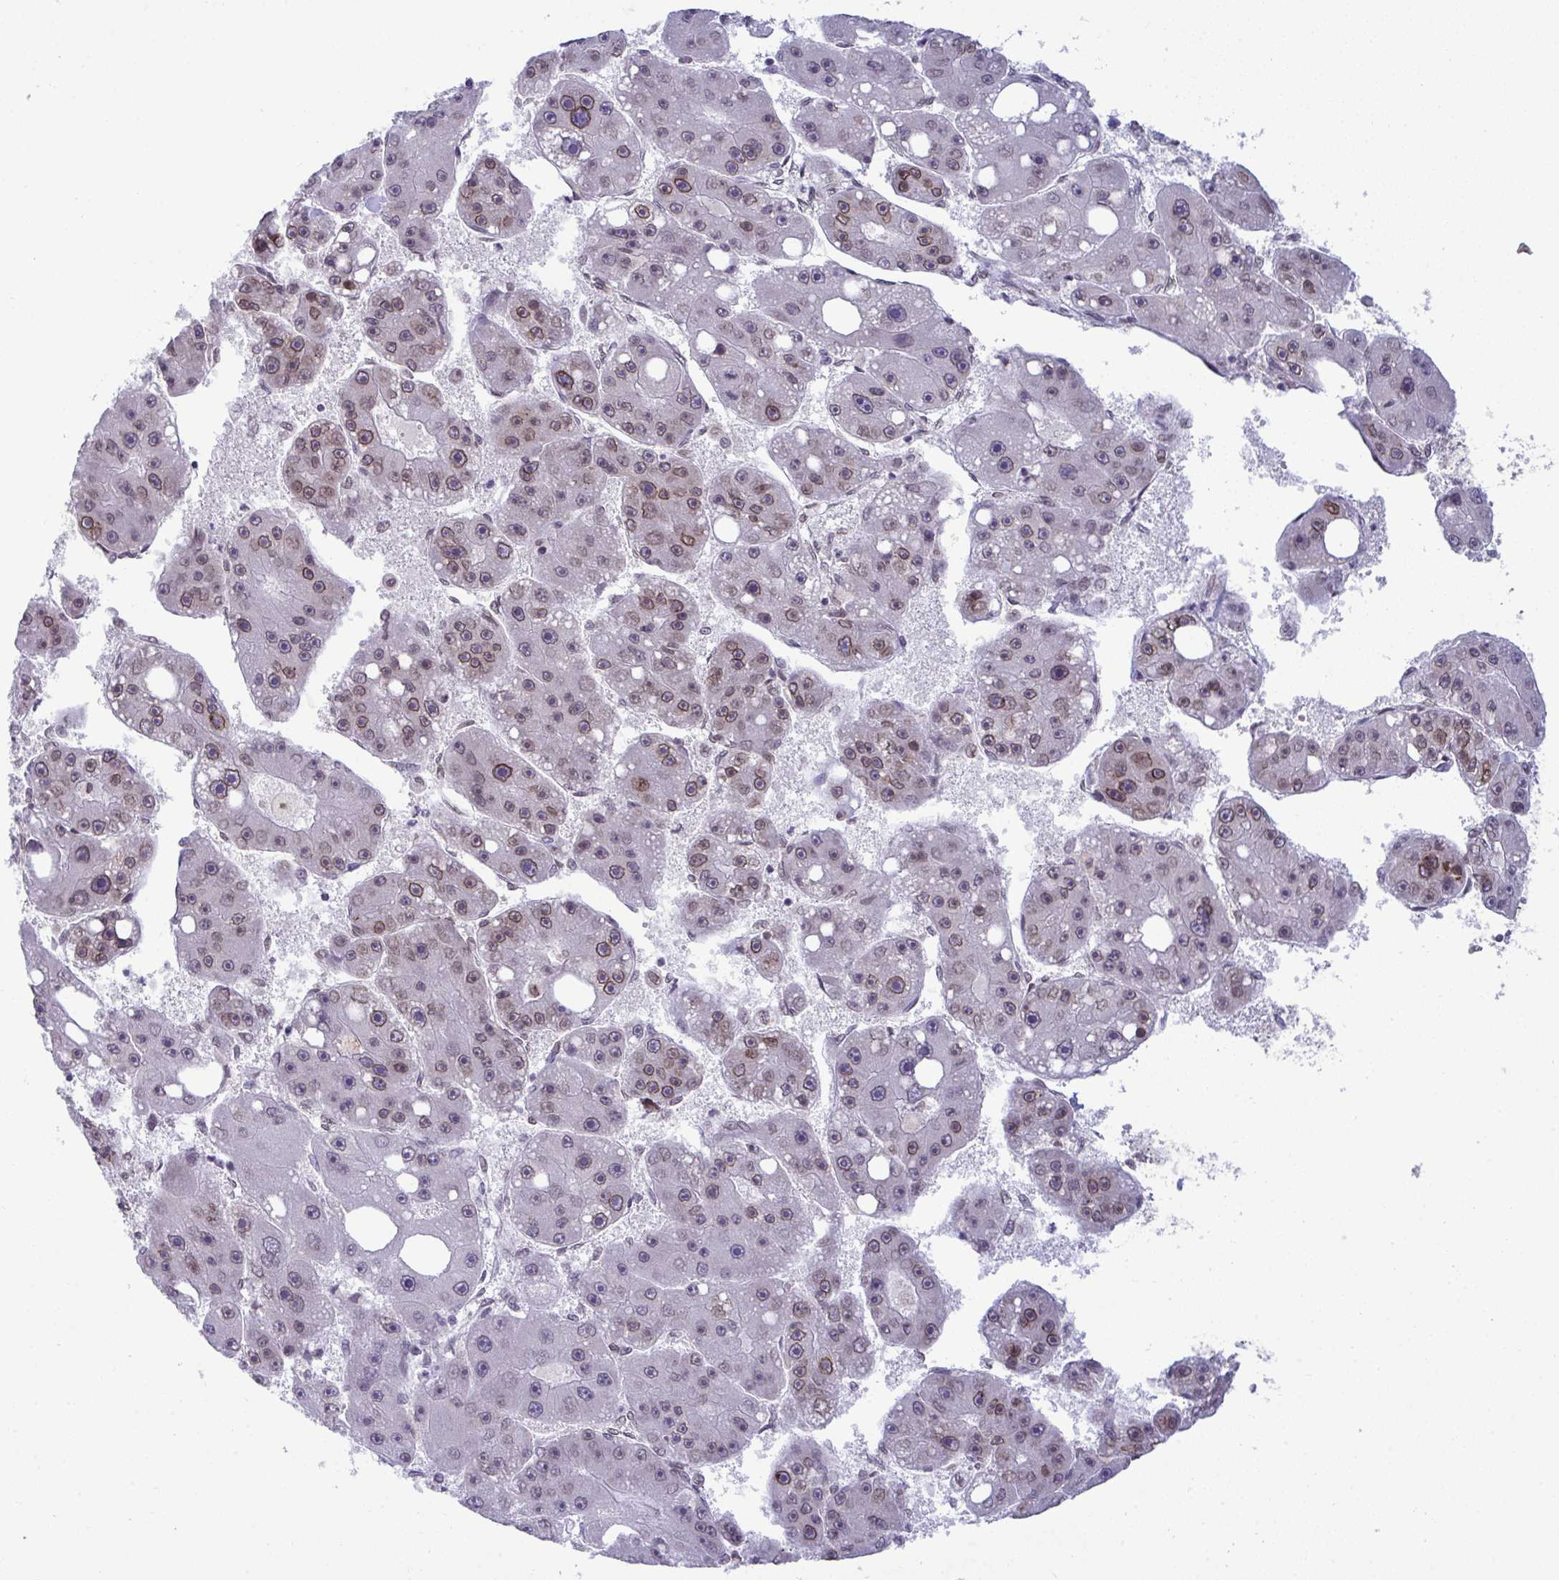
{"staining": {"intensity": "moderate", "quantity": "25%-75%", "location": "cytoplasmic/membranous,nuclear"}, "tissue": "liver cancer", "cell_type": "Tumor cells", "image_type": "cancer", "snomed": [{"axis": "morphology", "description": "Carcinoma, Hepatocellular, NOS"}, {"axis": "topography", "description": "Liver"}], "caption": "IHC staining of hepatocellular carcinoma (liver), which exhibits medium levels of moderate cytoplasmic/membranous and nuclear staining in about 25%-75% of tumor cells indicating moderate cytoplasmic/membranous and nuclear protein expression. The staining was performed using DAB (brown) for protein detection and nuclei were counterstained in hematoxylin (blue).", "gene": "RANBP2", "patient": {"sex": "female", "age": 61}}